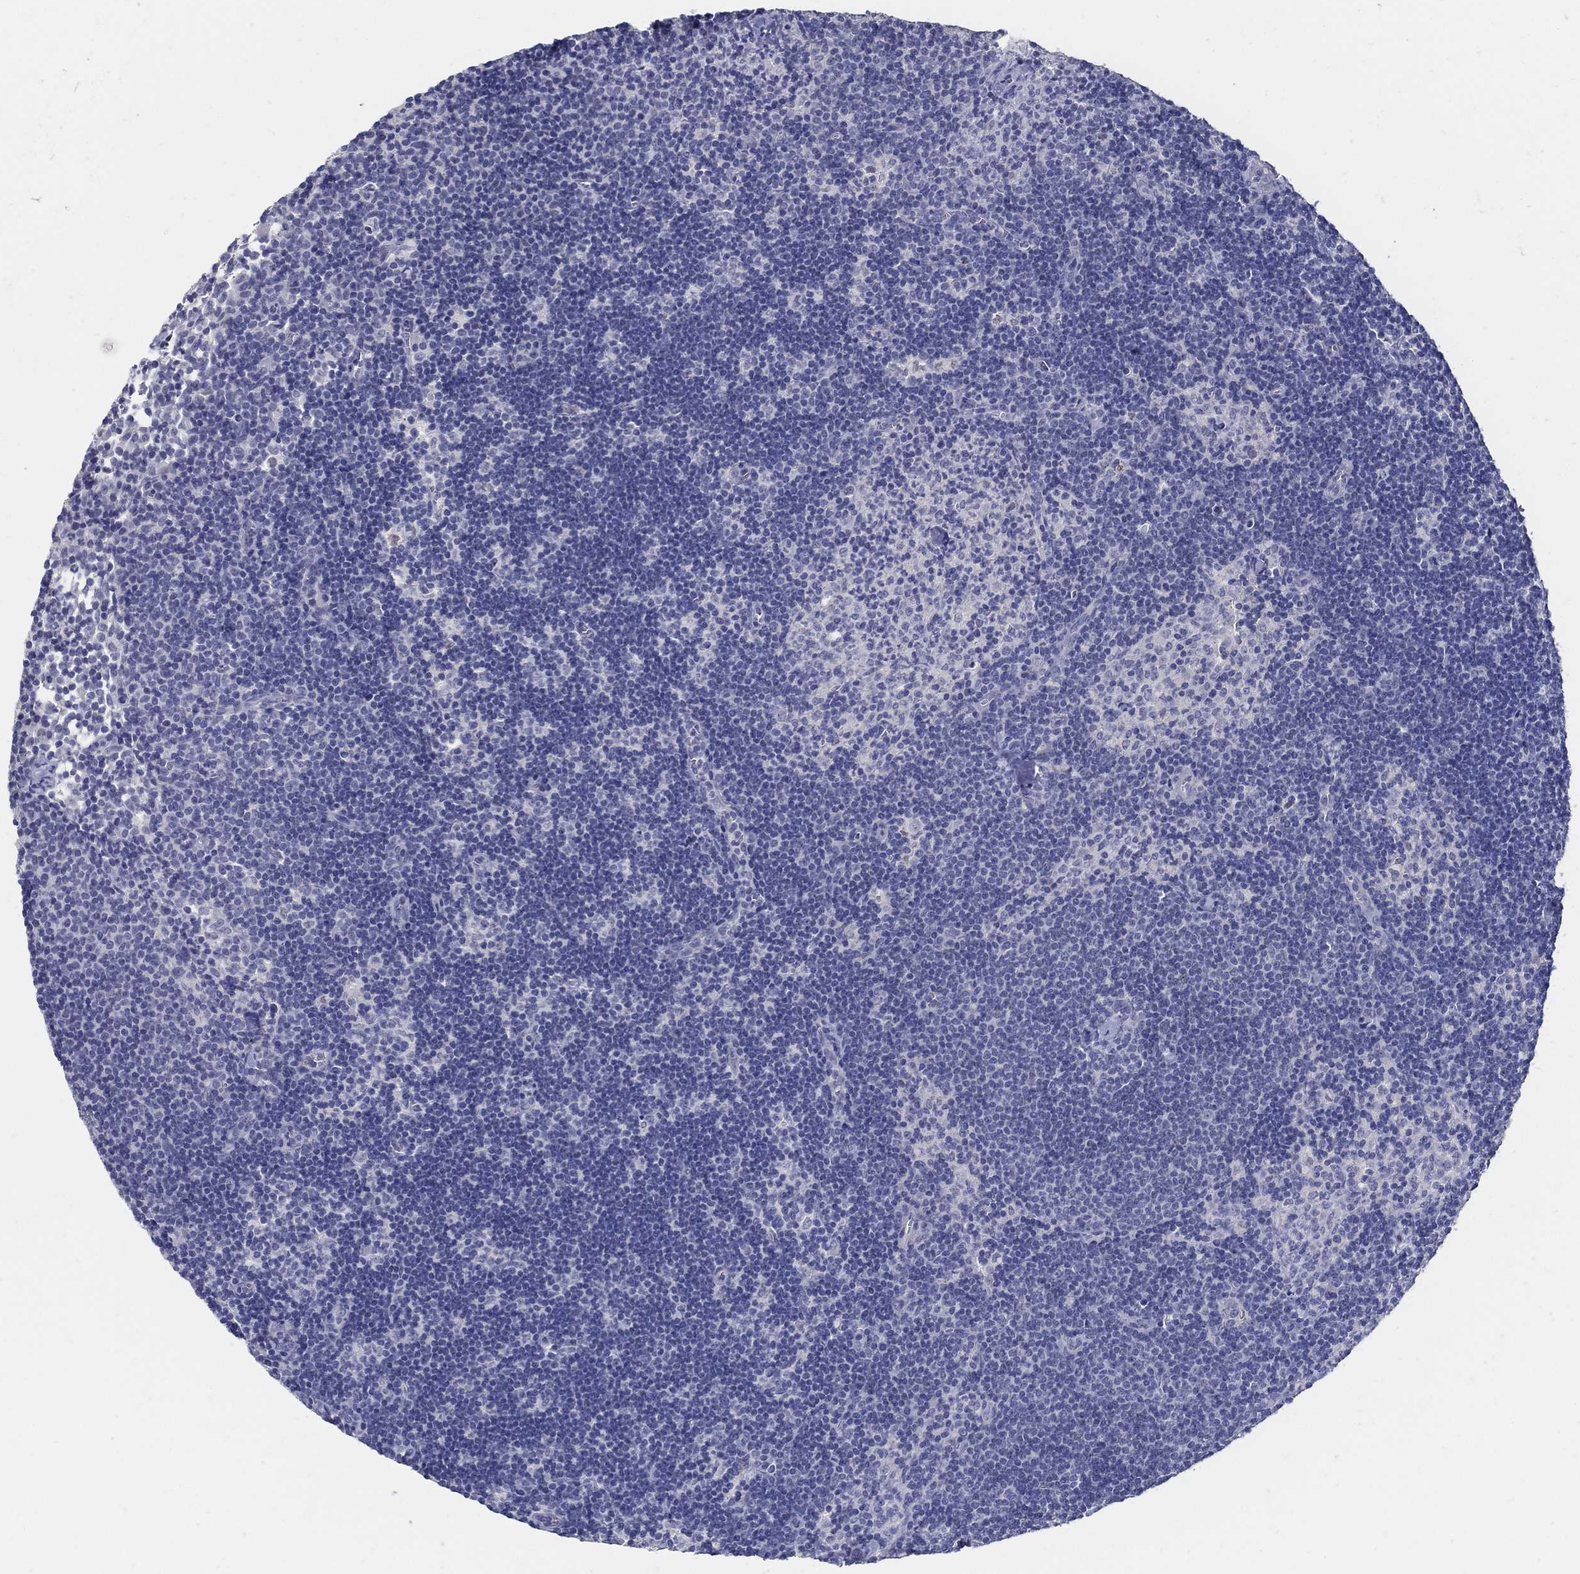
{"staining": {"intensity": "negative", "quantity": "none", "location": "none"}, "tissue": "lymph node", "cell_type": "Germinal center cells", "image_type": "normal", "snomed": [{"axis": "morphology", "description": "Normal tissue, NOS"}, {"axis": "topography", "description": "Lymph node"}], "caption": "DAB (3,3'-diaminobenzidine) immunohistochemical staining of normal human lymph node displays no significant staining in germinal center cells. Nuclei are stained in blue.", "gene": "USP29", "patient": {"sex": "female", "age": 34}}